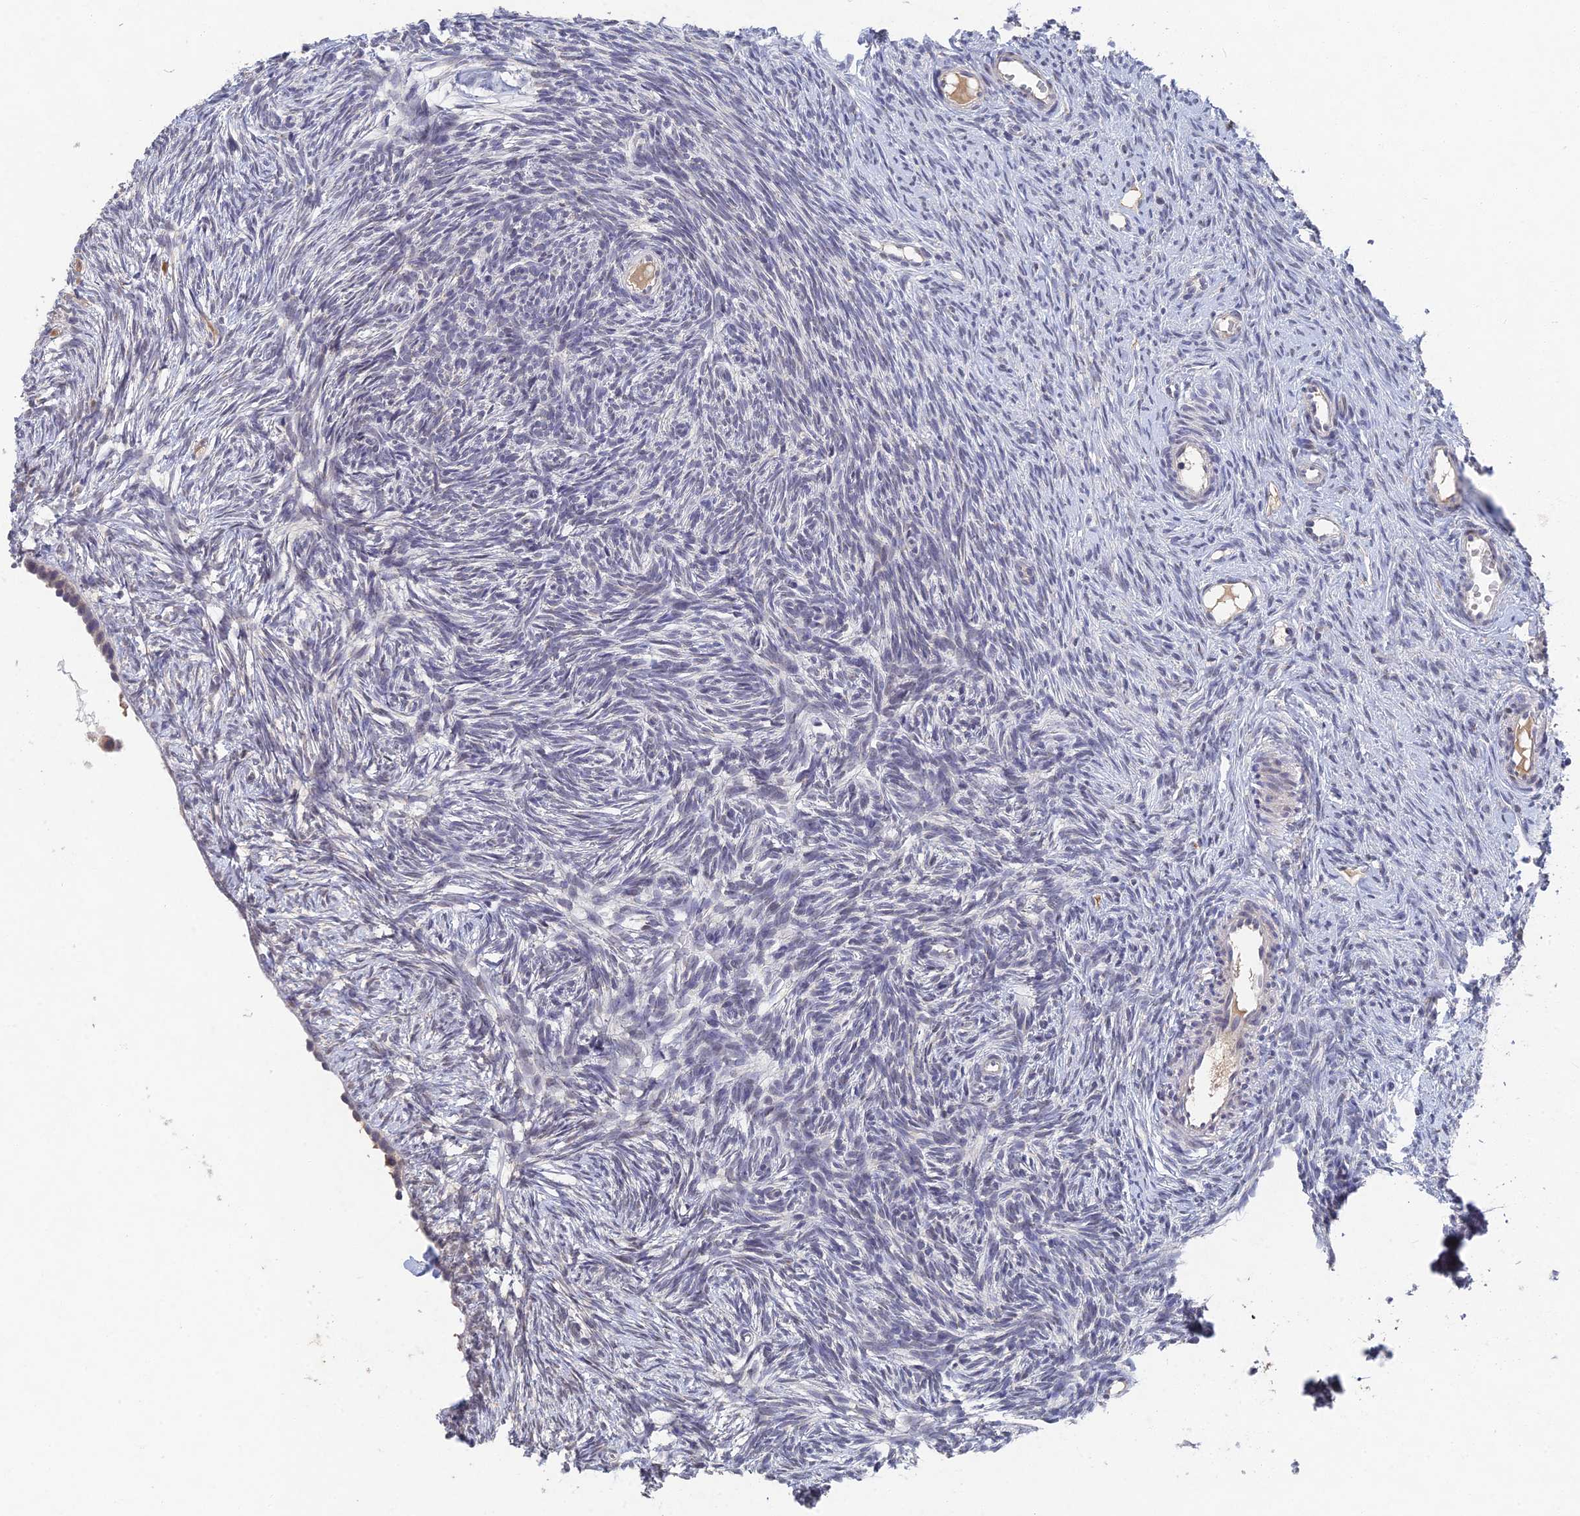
{"staining": {"intensity": "negative", "quantity": "none", "location": "none"}, "tissue": "ovary", "cell_type": "Ovarian stroma cells", "image_type": "normal", "snomed": [{"axis": "morphology", "description": "Normal tissue, NOS"}, {"axis": "topography", "description": "Ovary"}], "caption": "Immunohistochemistry micrograph of benign human ovary stained for a protein (brown), which shows no expression in ovarian stroma cells.", "gene": "GNA15", "patient": {"sex": "female", "age": 51}}